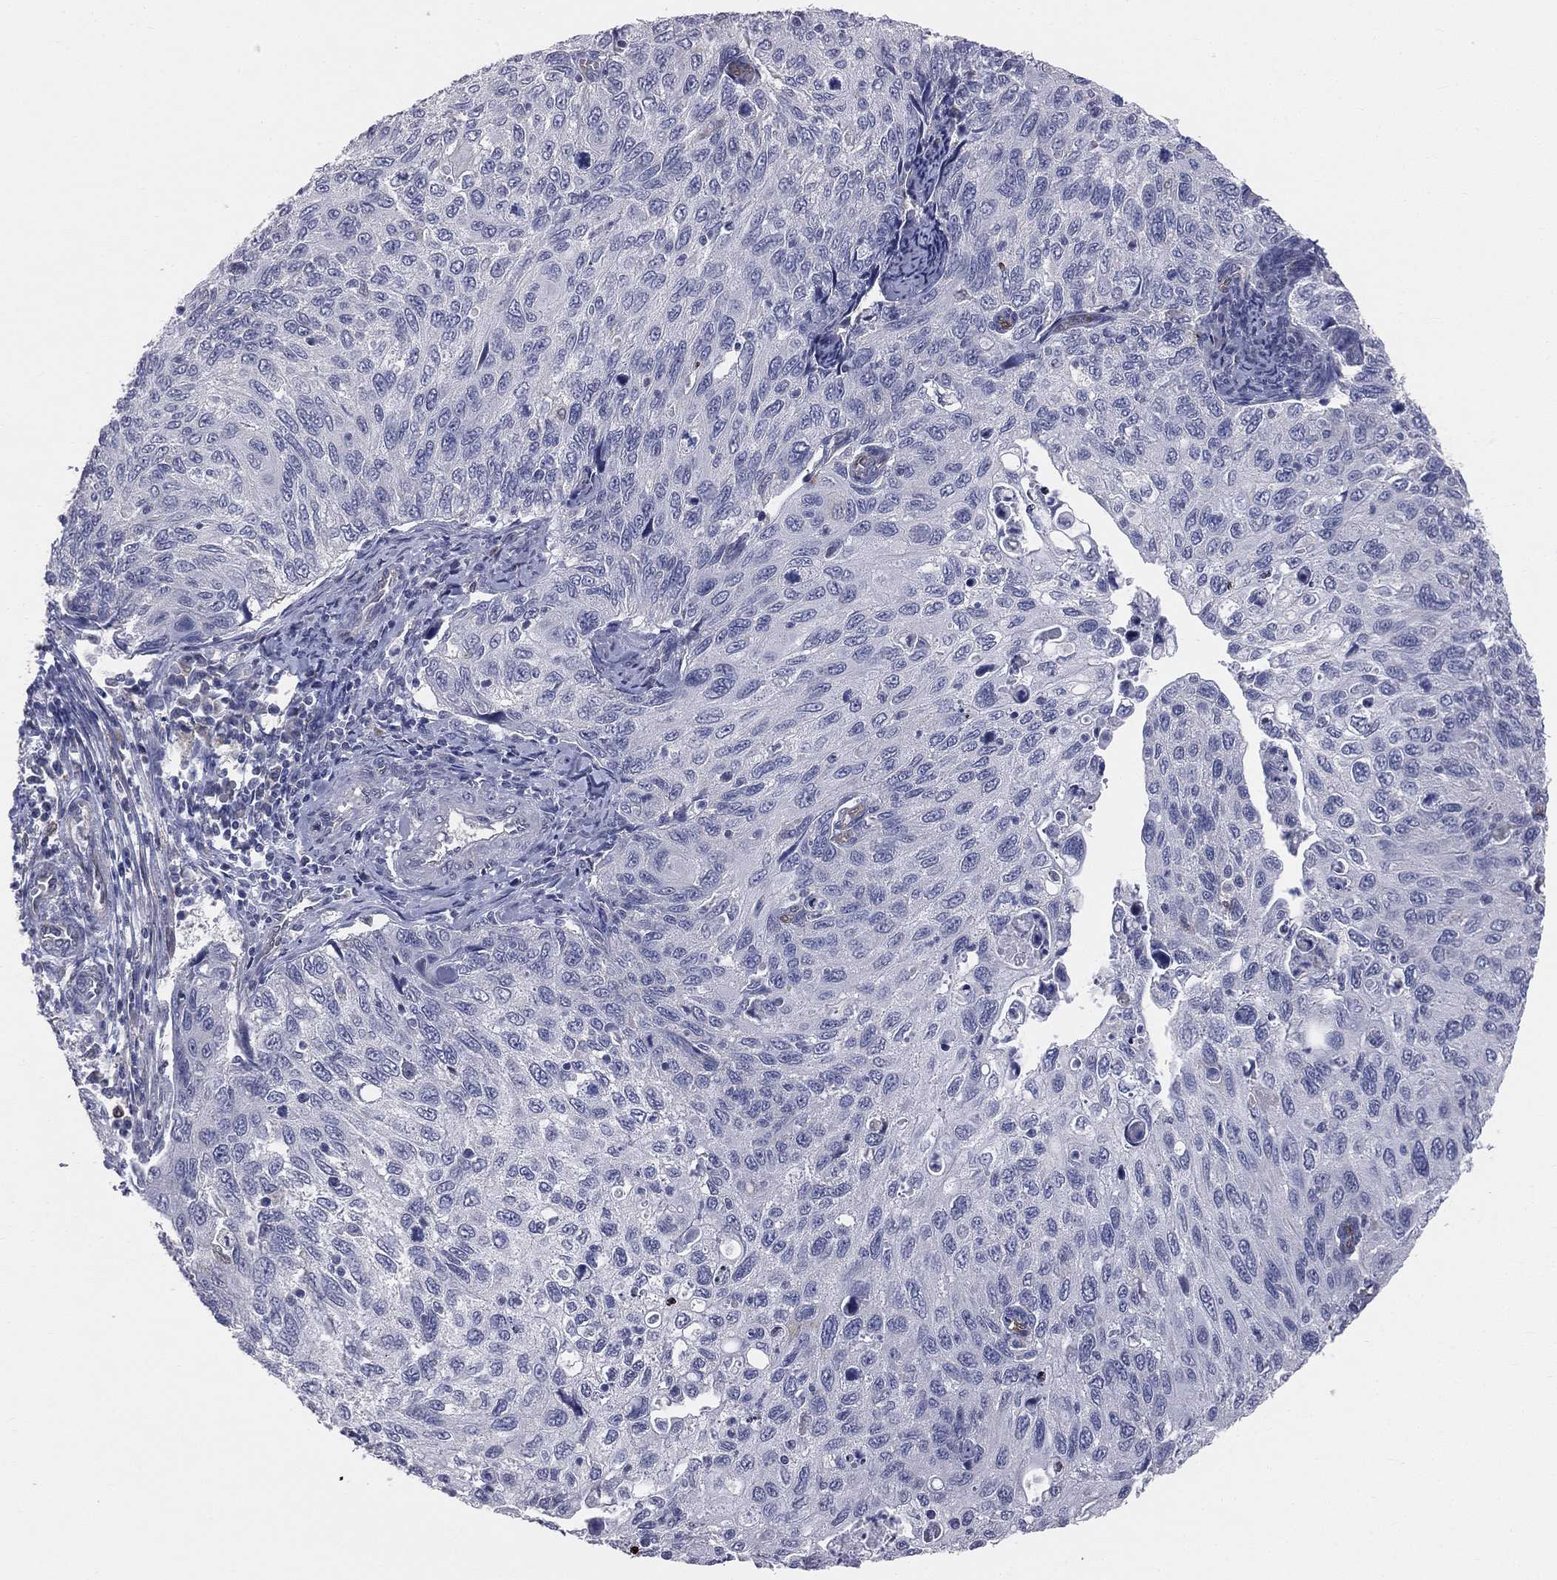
{"staining": {"intensity": "negative", "quantity": "none", "location": "none"}, "tissue": "cervical cancer", "cell_type": "Tumor cells", "image_type": "cancer", "snomed": [{"axis": "morphology", "description": "Squamous cell carcinoma, NOS"}, {"axis": "topography", "description": "Cervix"}], "caption": "Immunohistochemistry of squamous cell carcinoma (cervical) reveals no expression in tumor cells.", "gene": "DMKN", "patient": {"sex": "female", "age": 70}}